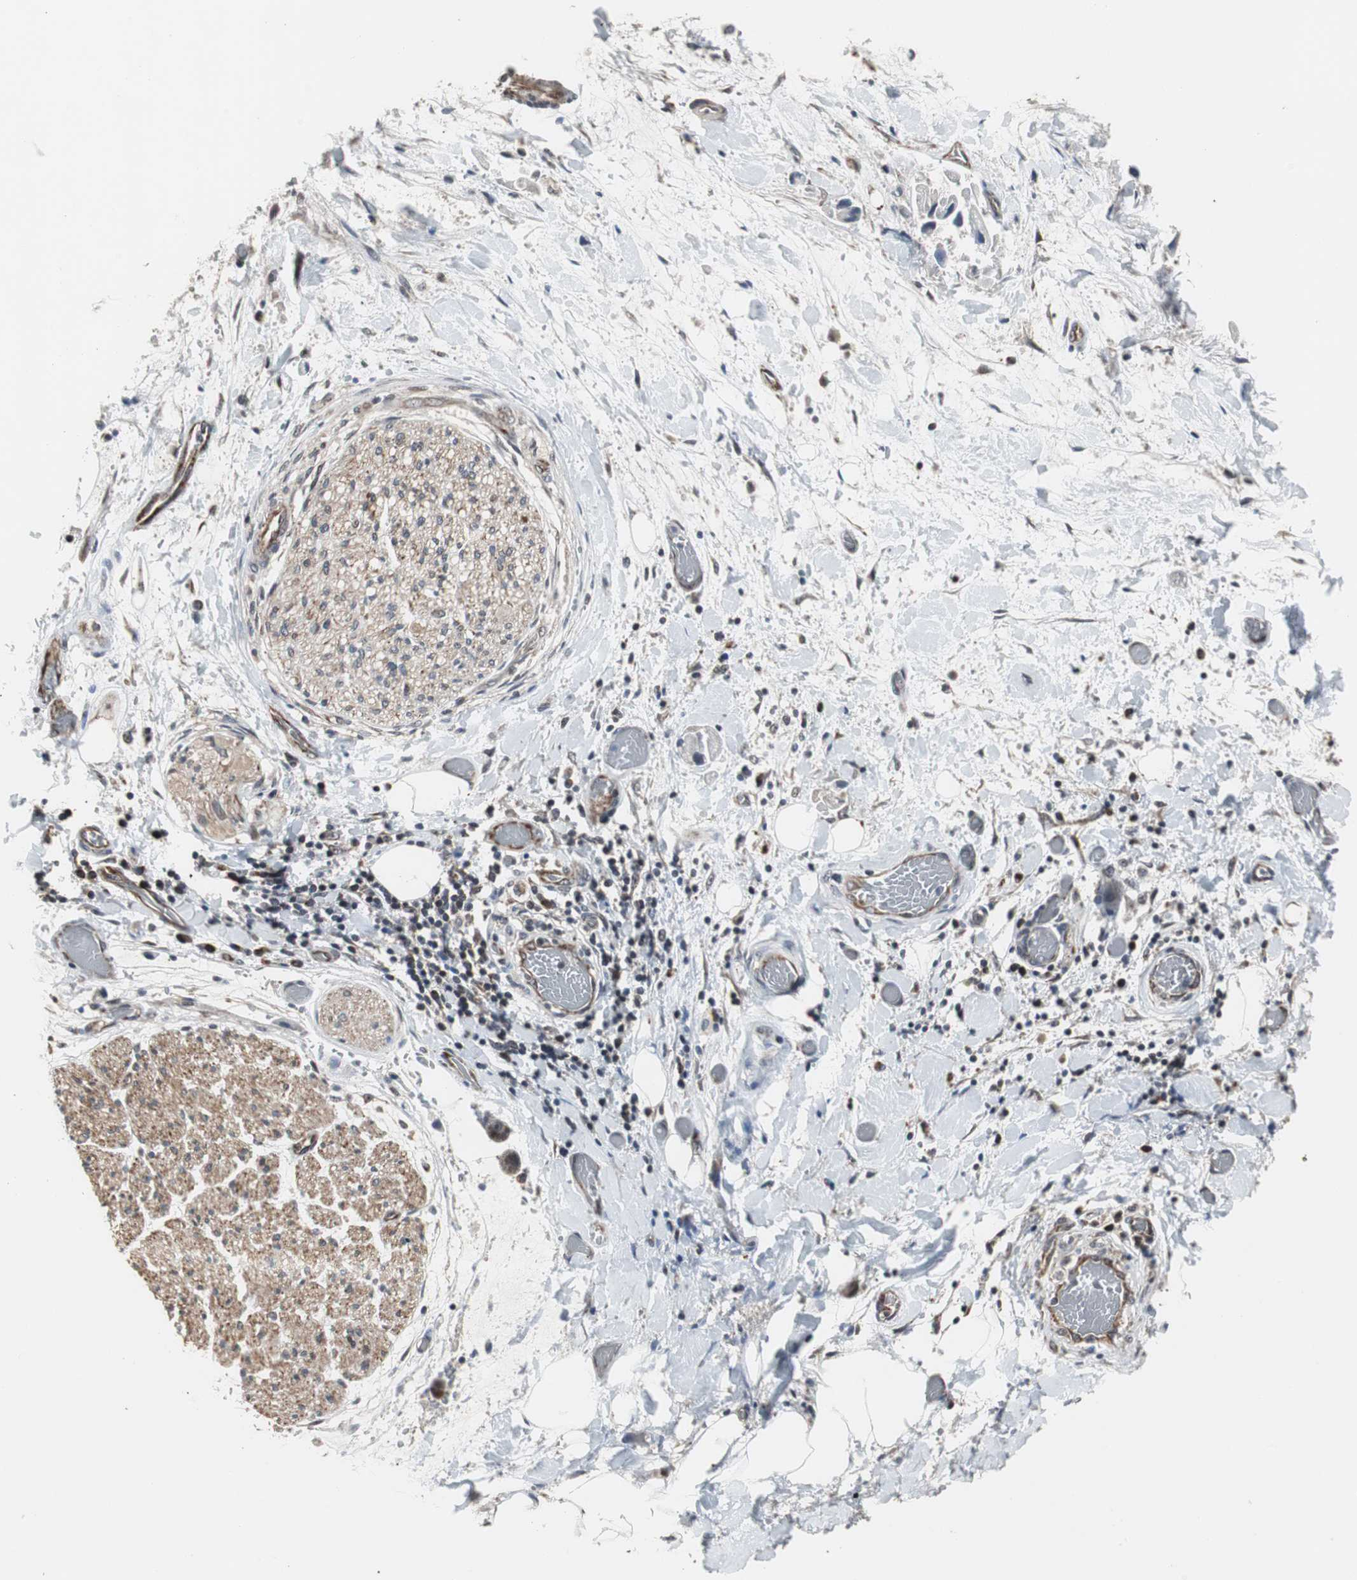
{"staining": {"intensity": "negative", "quantity": "none", "location": "none"}, "tissue": "adipose tissue", "cell_type": "Adipocytes", "image_type": "normal", "snomed": [{"axis": "morphology", "description": "Normal tissue, NOS"}, {"axis": "morphology", "description": "Cholangiocarcinoma"}, {"axis": "topography", "description": "Liver"}, {"axis": "topography", "description": "Peripheral nerve tissue"}], "caption": "DAB immunohistochemical staining of normal adipose tissue shows no significant positivity in adipocytes. (DAB immunohistochemistry visualized using brightfield microscopy, high magnification).", "gene": "MRPL40", "patient": {"sex": "male", "age": 50}}